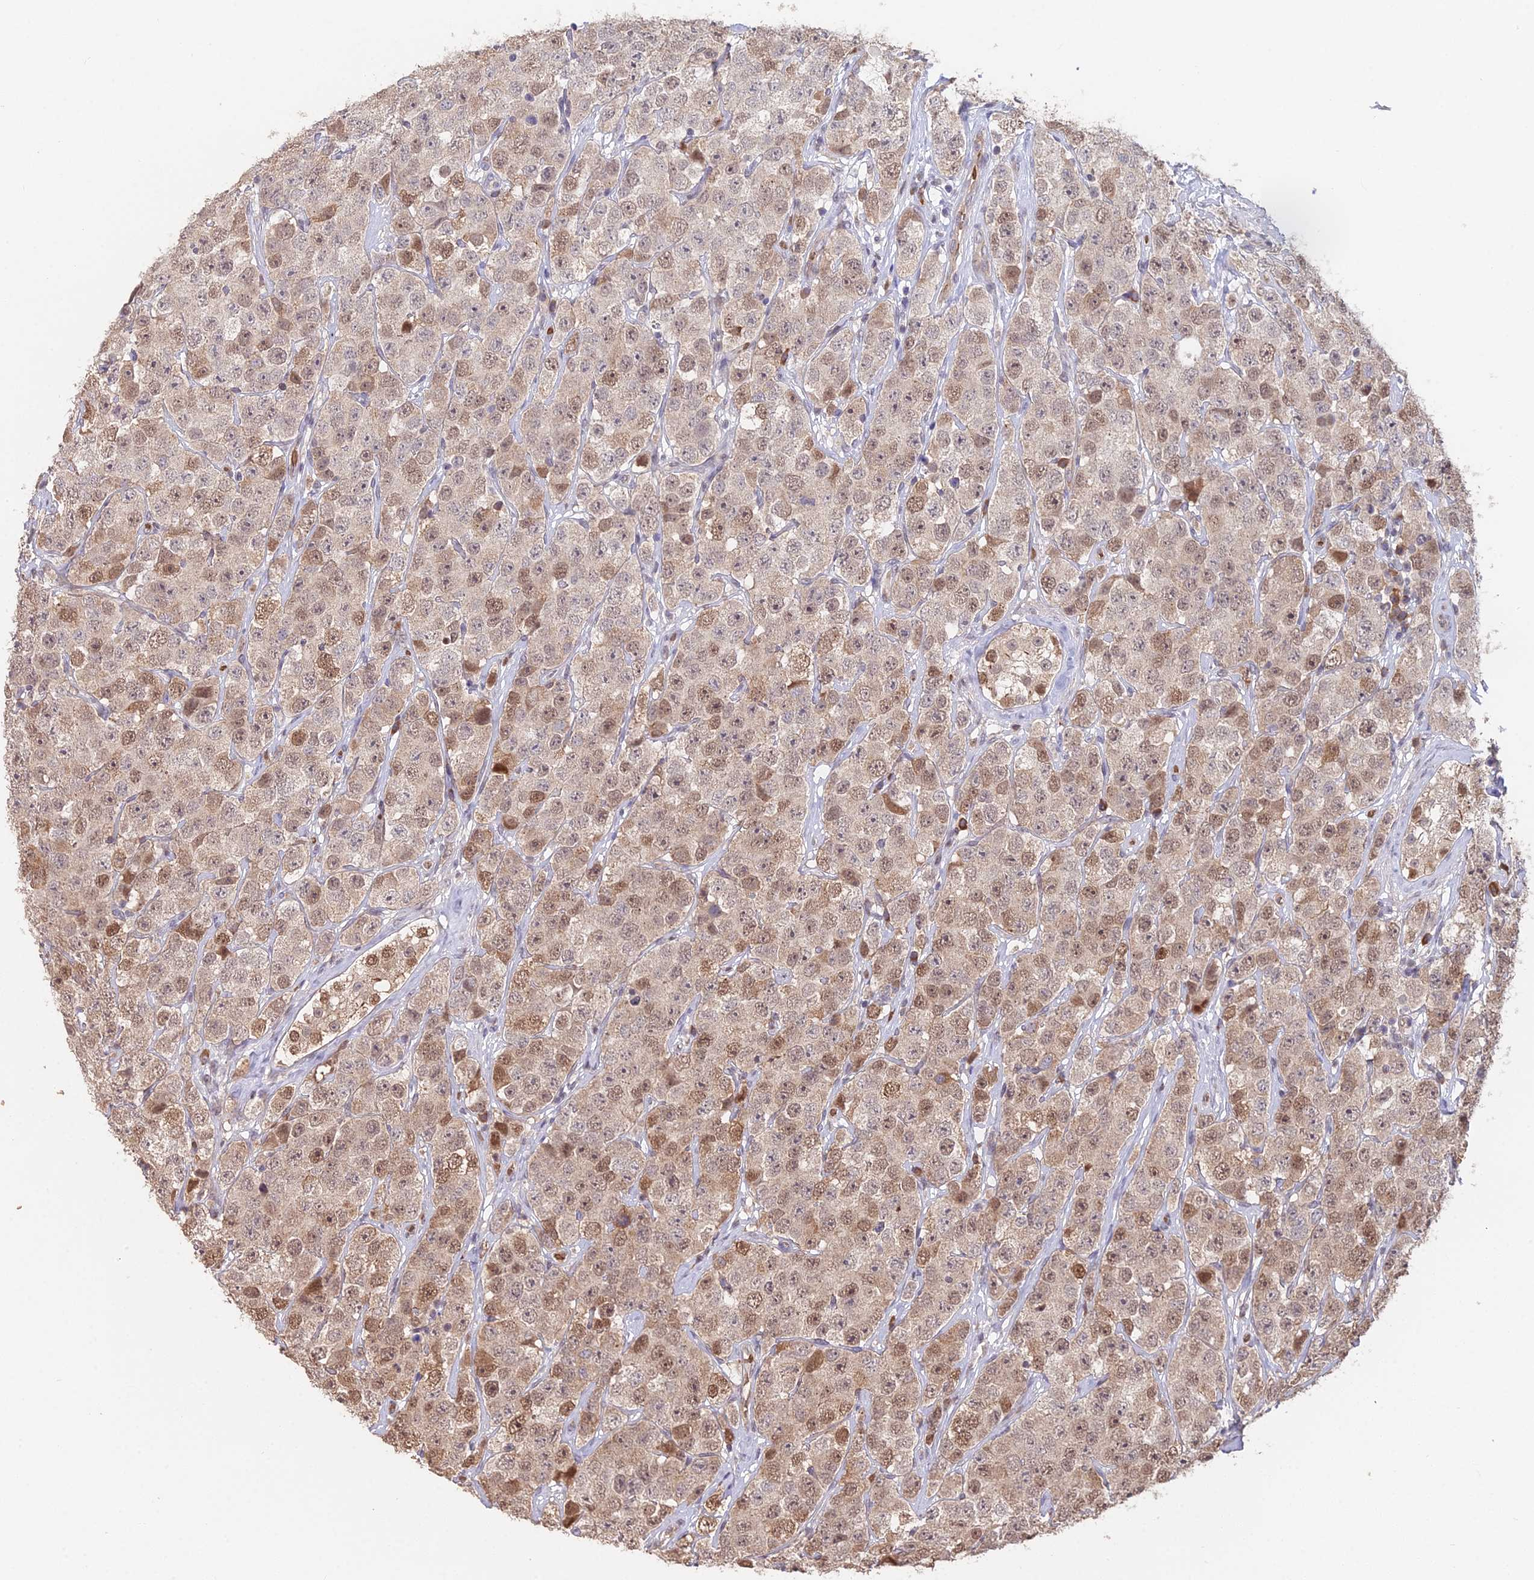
{"staining": {"intensity": "moderate", "quantity": "25%-75%", "location": "nuclear"}, "tissue": "testis cancer", "cell_type": "Tumor cells", "image_type": "cancer", "snomed": [{"axis": "morphology", "description": "Seminoma, NOS"}, {"axis": "topography", "description": "Testis"}], "caption": "This is a photomicrograph of immunohistochemistry (IHC) staining of testis cancer, which shows moderate positivity in the nuclear of tumor cells.", "gene": "ZDBF2", "patient": {"sex": "male", "age": 28}}